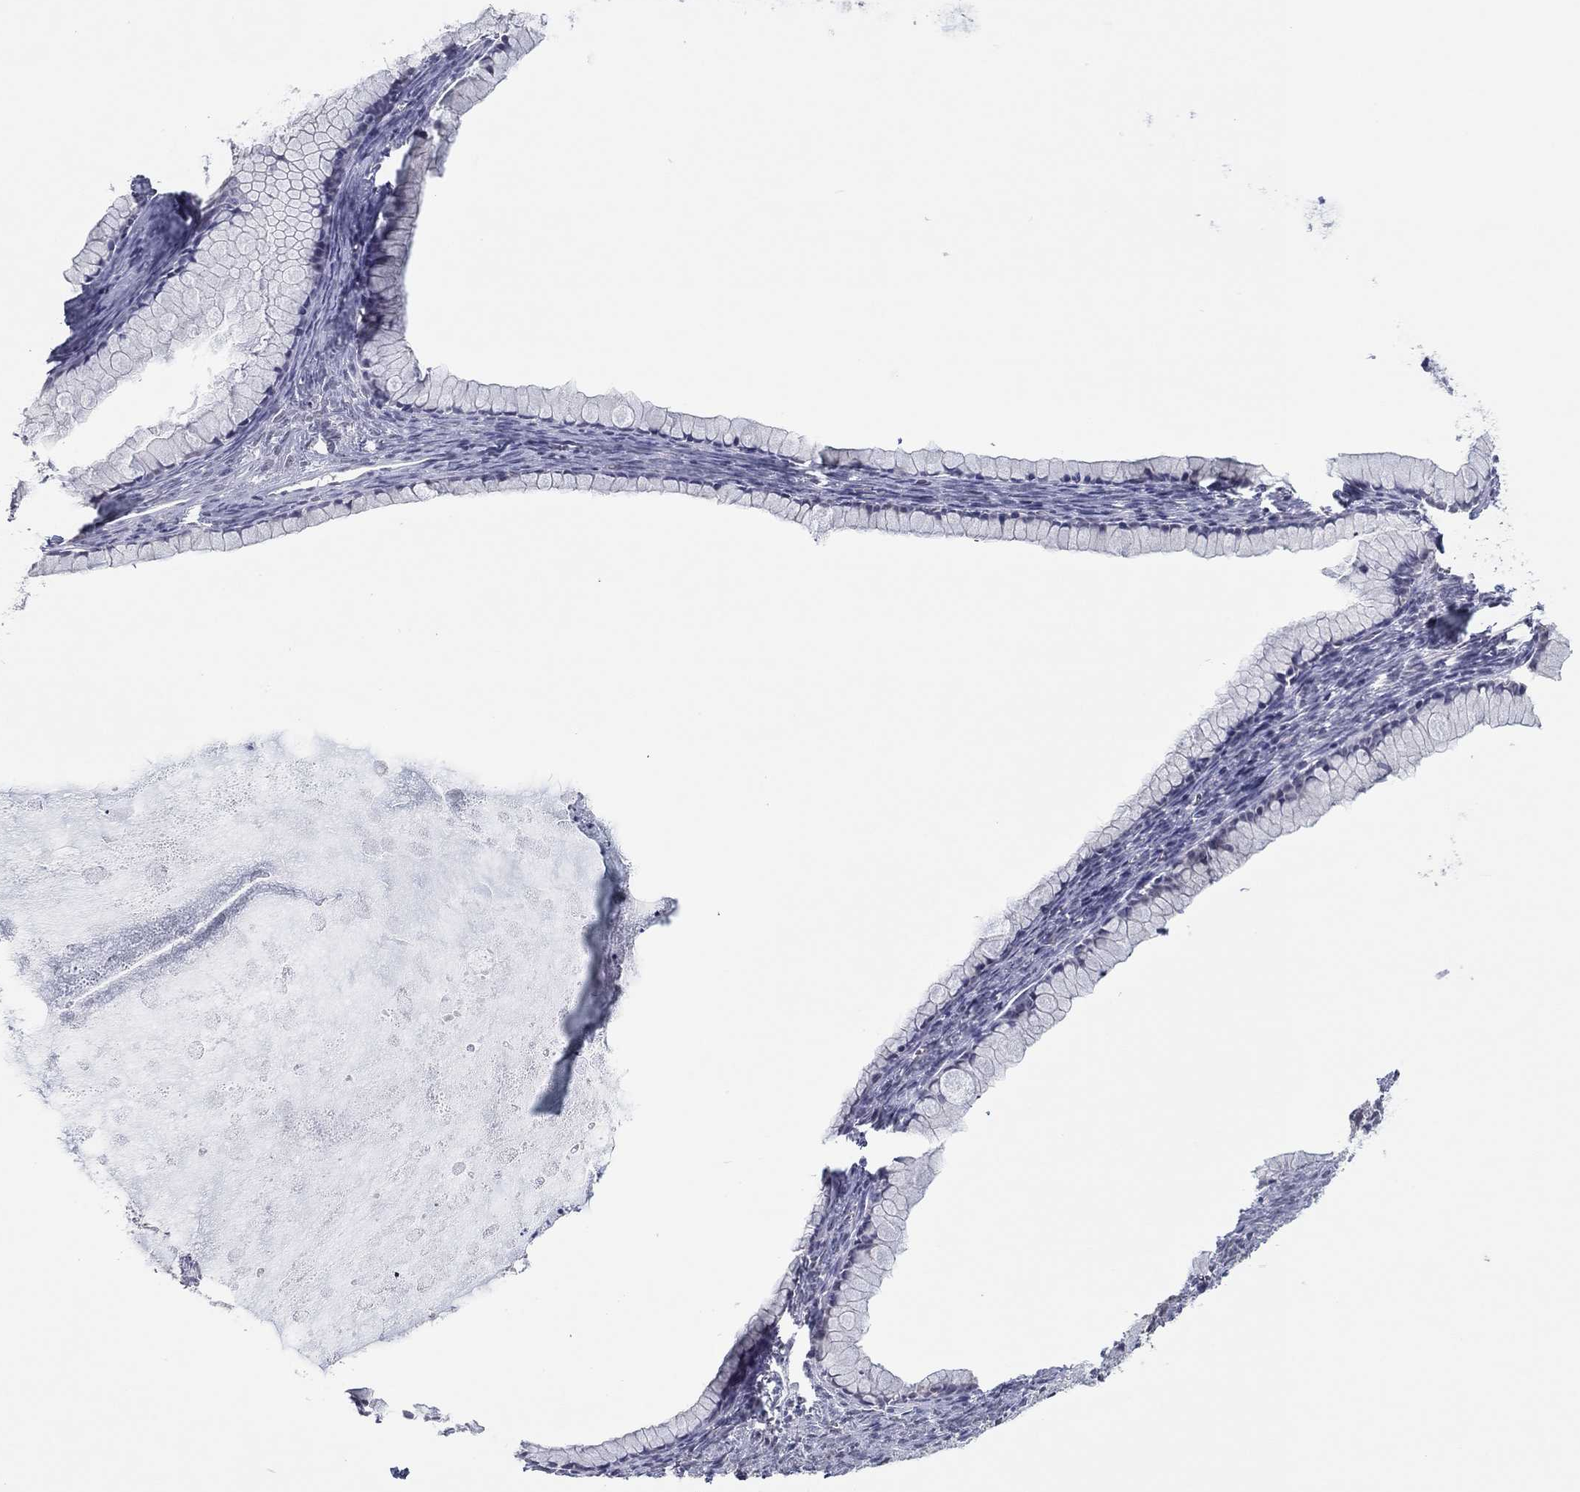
{"staining": {"intensity": "negative", "quantity": "none", "location": "none"}, "tissue": "ovarian cancer", "cell_type": "Tumor cells", "image_type": "cancer", "snomed": [{"axis": "morphology", "description": "Cystadenocarcinoma, mucinous, NOS"}, {"axis": "topography", "description": "Ovary"}], "caption": "Histopathology image shows no protein staining in tumor cells of mucinous cystadenocarcinoma (ovarian) tissue.", "gene": "SLC22A2", "patient": {"sex": "female", "age": 41}}